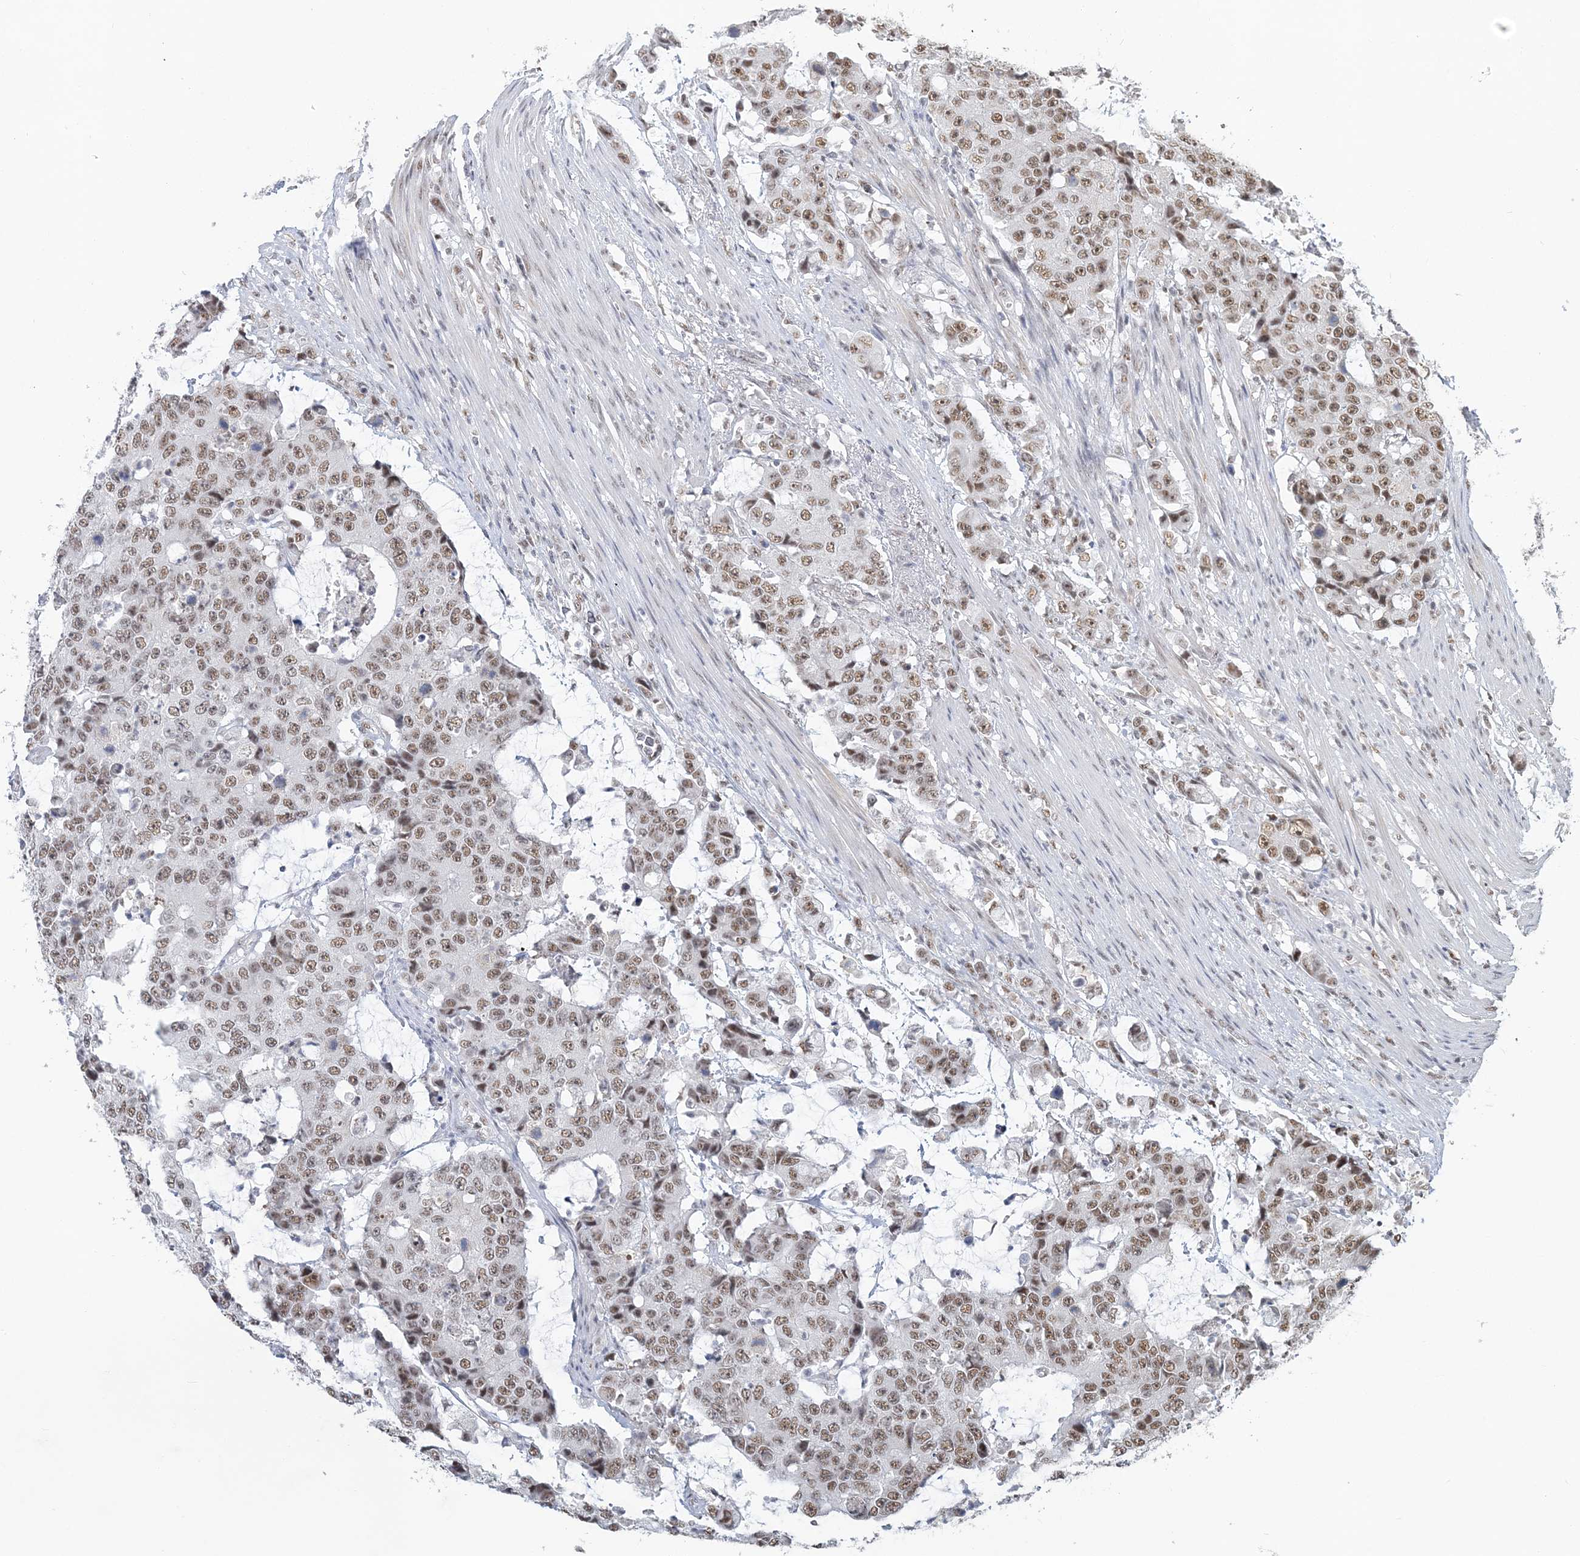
{"staining": {"intensity": "moderate", "quantity": ">75%", "location": "nuclear"}, "tissue": "colorectal cancer", "cell_type": "Tumor cells", "image_type": "cancer", "snomed": [{"axis": "morphology", "description": "Adenocarcinoma, NOS"}, {"axis": "topography", "description": "Colon"}], "caption": "Brown immunohistochemical staining in colorectal adenocarcinoma displays moderate nuclear expression in about >75% of tumor cells.", "gene": "PLRG1", "patient": {"sex": "female", "age": 86}}